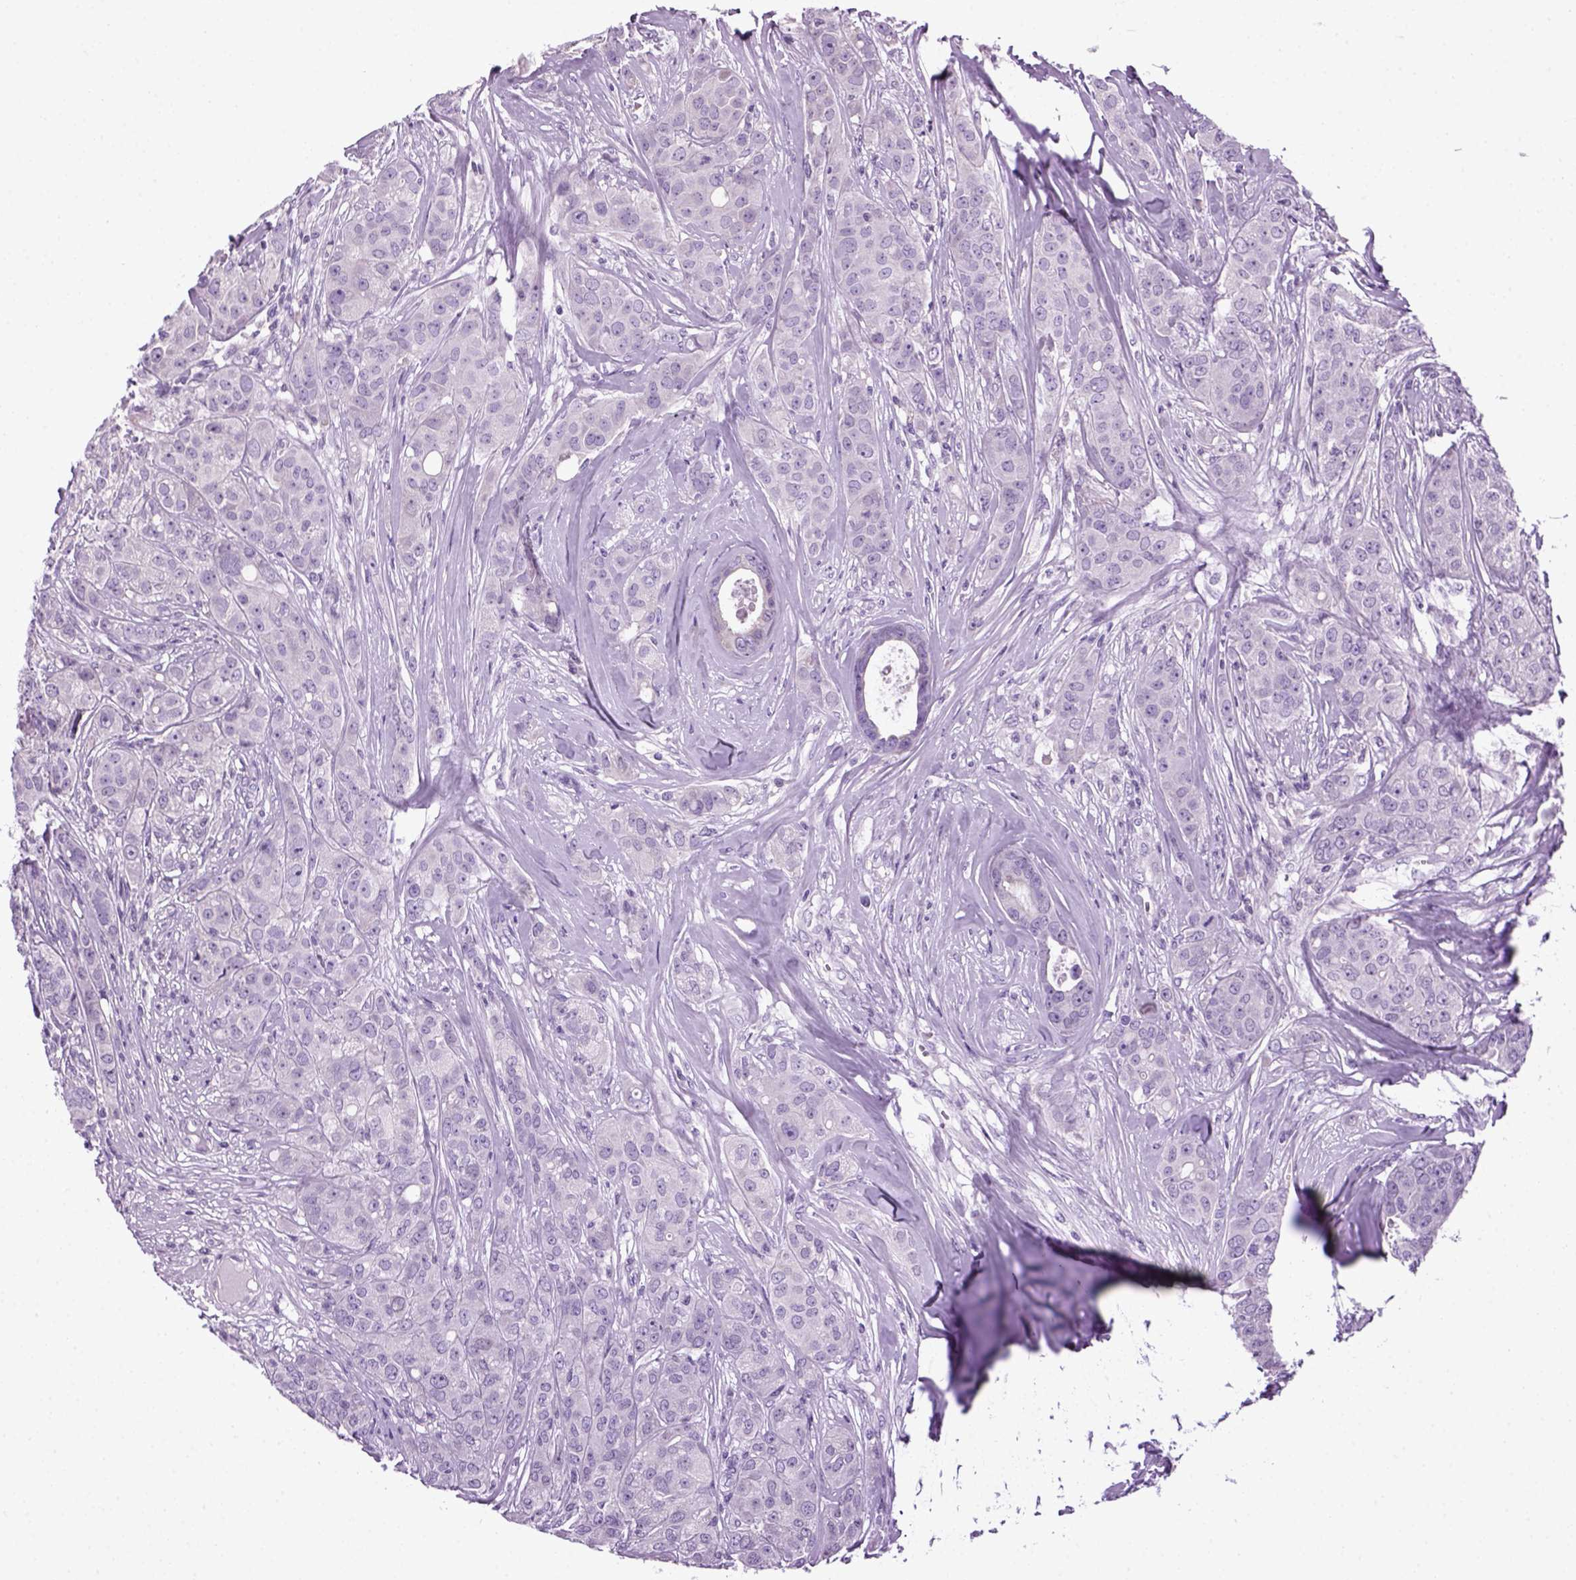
{"staining": {"intensity": "negative", "quantity": "none", "location": "none"}, "tissue": "breast cancer", "cell_type": "Tumor cells", "image_type": "cancer", "snomed": [{"axis": "morphology", "description": "Duct carcinoma"}, {"axis": "topography", "description": "Breast"}], "caption": "This is an immunohistochemistry (IHC) image of human breast cancer. There is no staining in tumor cells.", "gene": "HMCN2", "patient": {"sex": "female", "age": 43}}